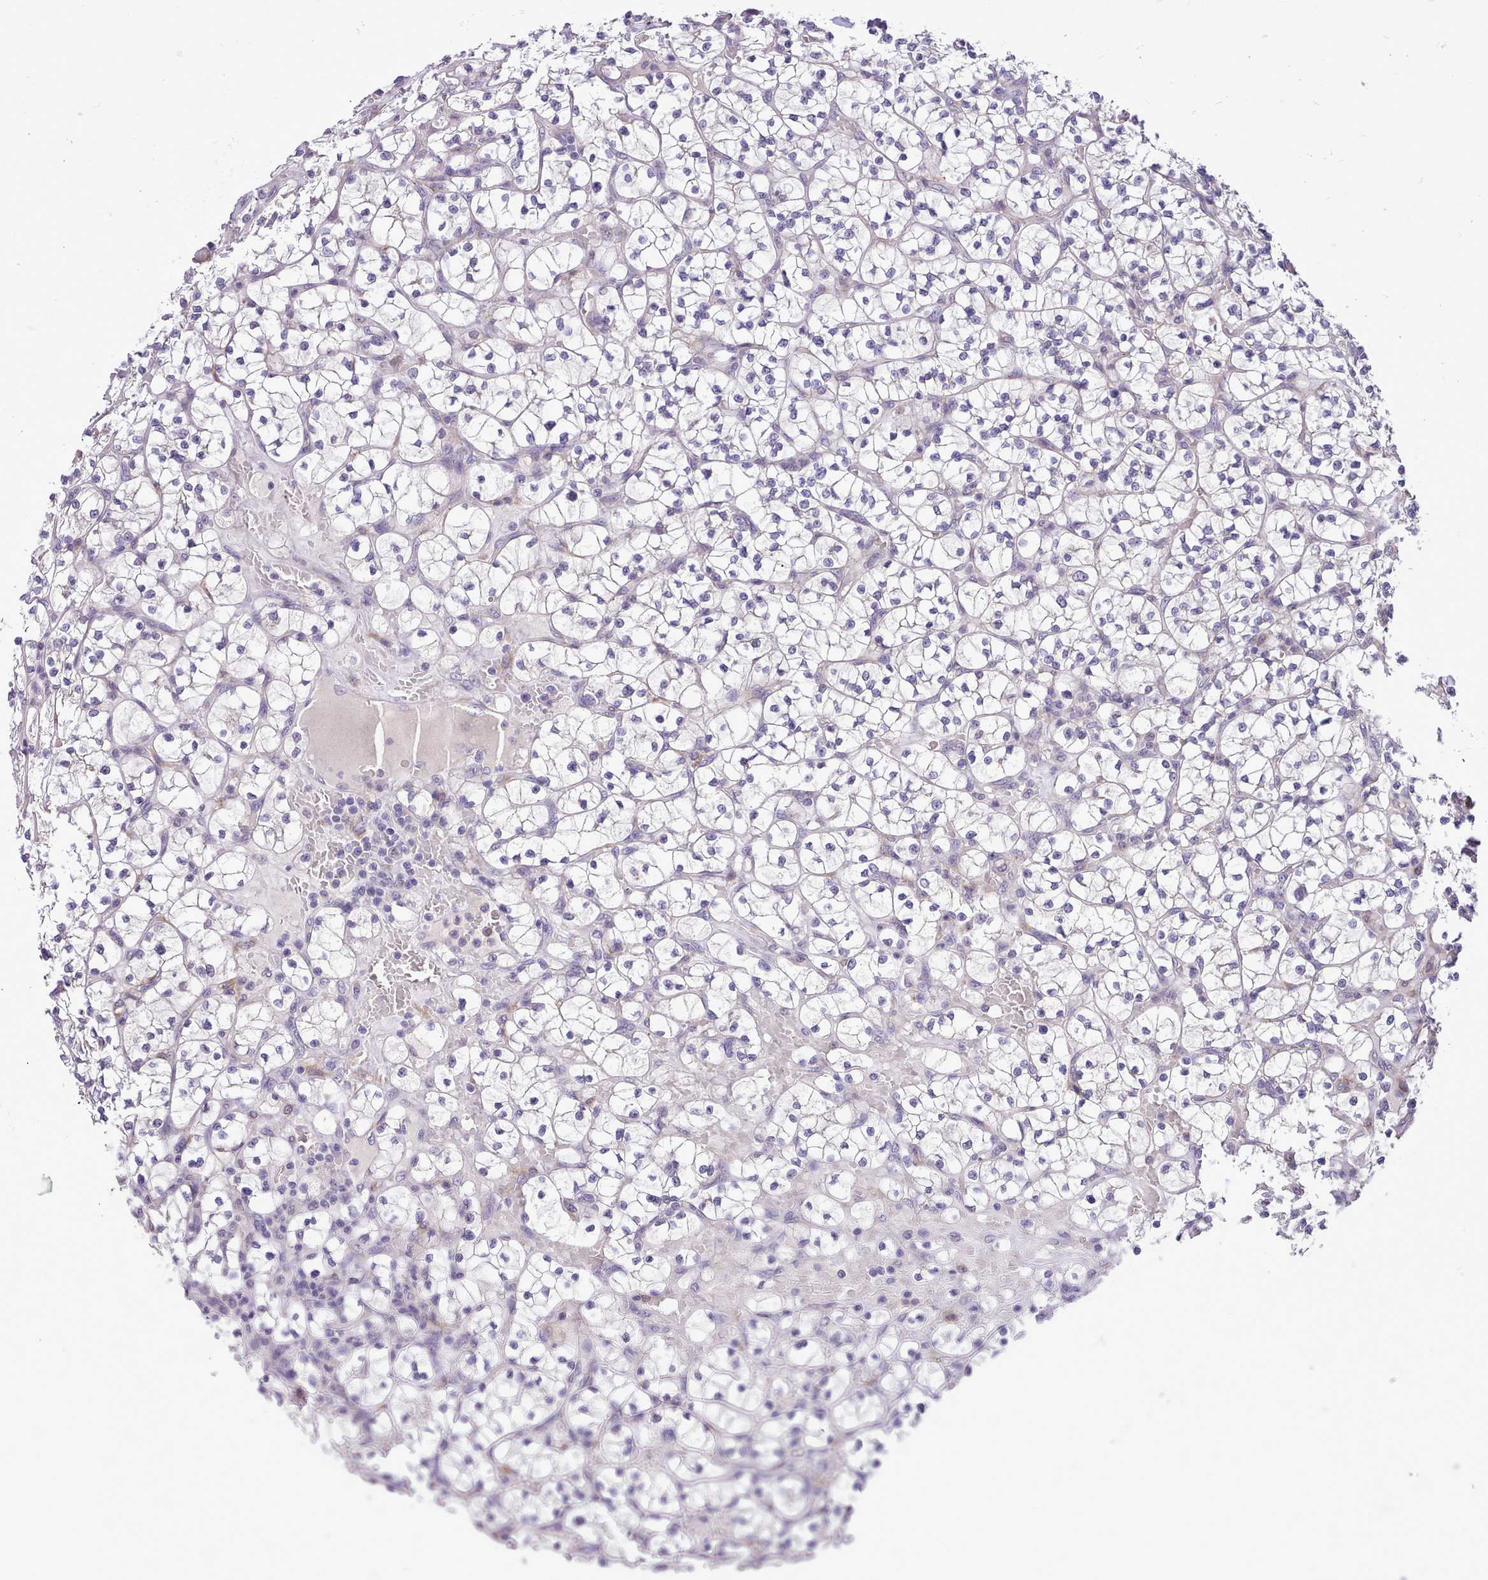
{"staining": {"intensity": "negative", "quantity": "none", "location": "none"}, "tissue": "renal cancer", "cell_type": "Tumor cells", "image_type": "cancer", "snomed": [{"axis": "morphology", "description": "Adenocarcinoma, NOS"}, {"axis": "topography", "description": "Kidney"}], "caption": "IHC of renal cancer displays no staining in tumor cells.", "gene": "FAM83E", "patient": {"sex": "female", "age": 64}}